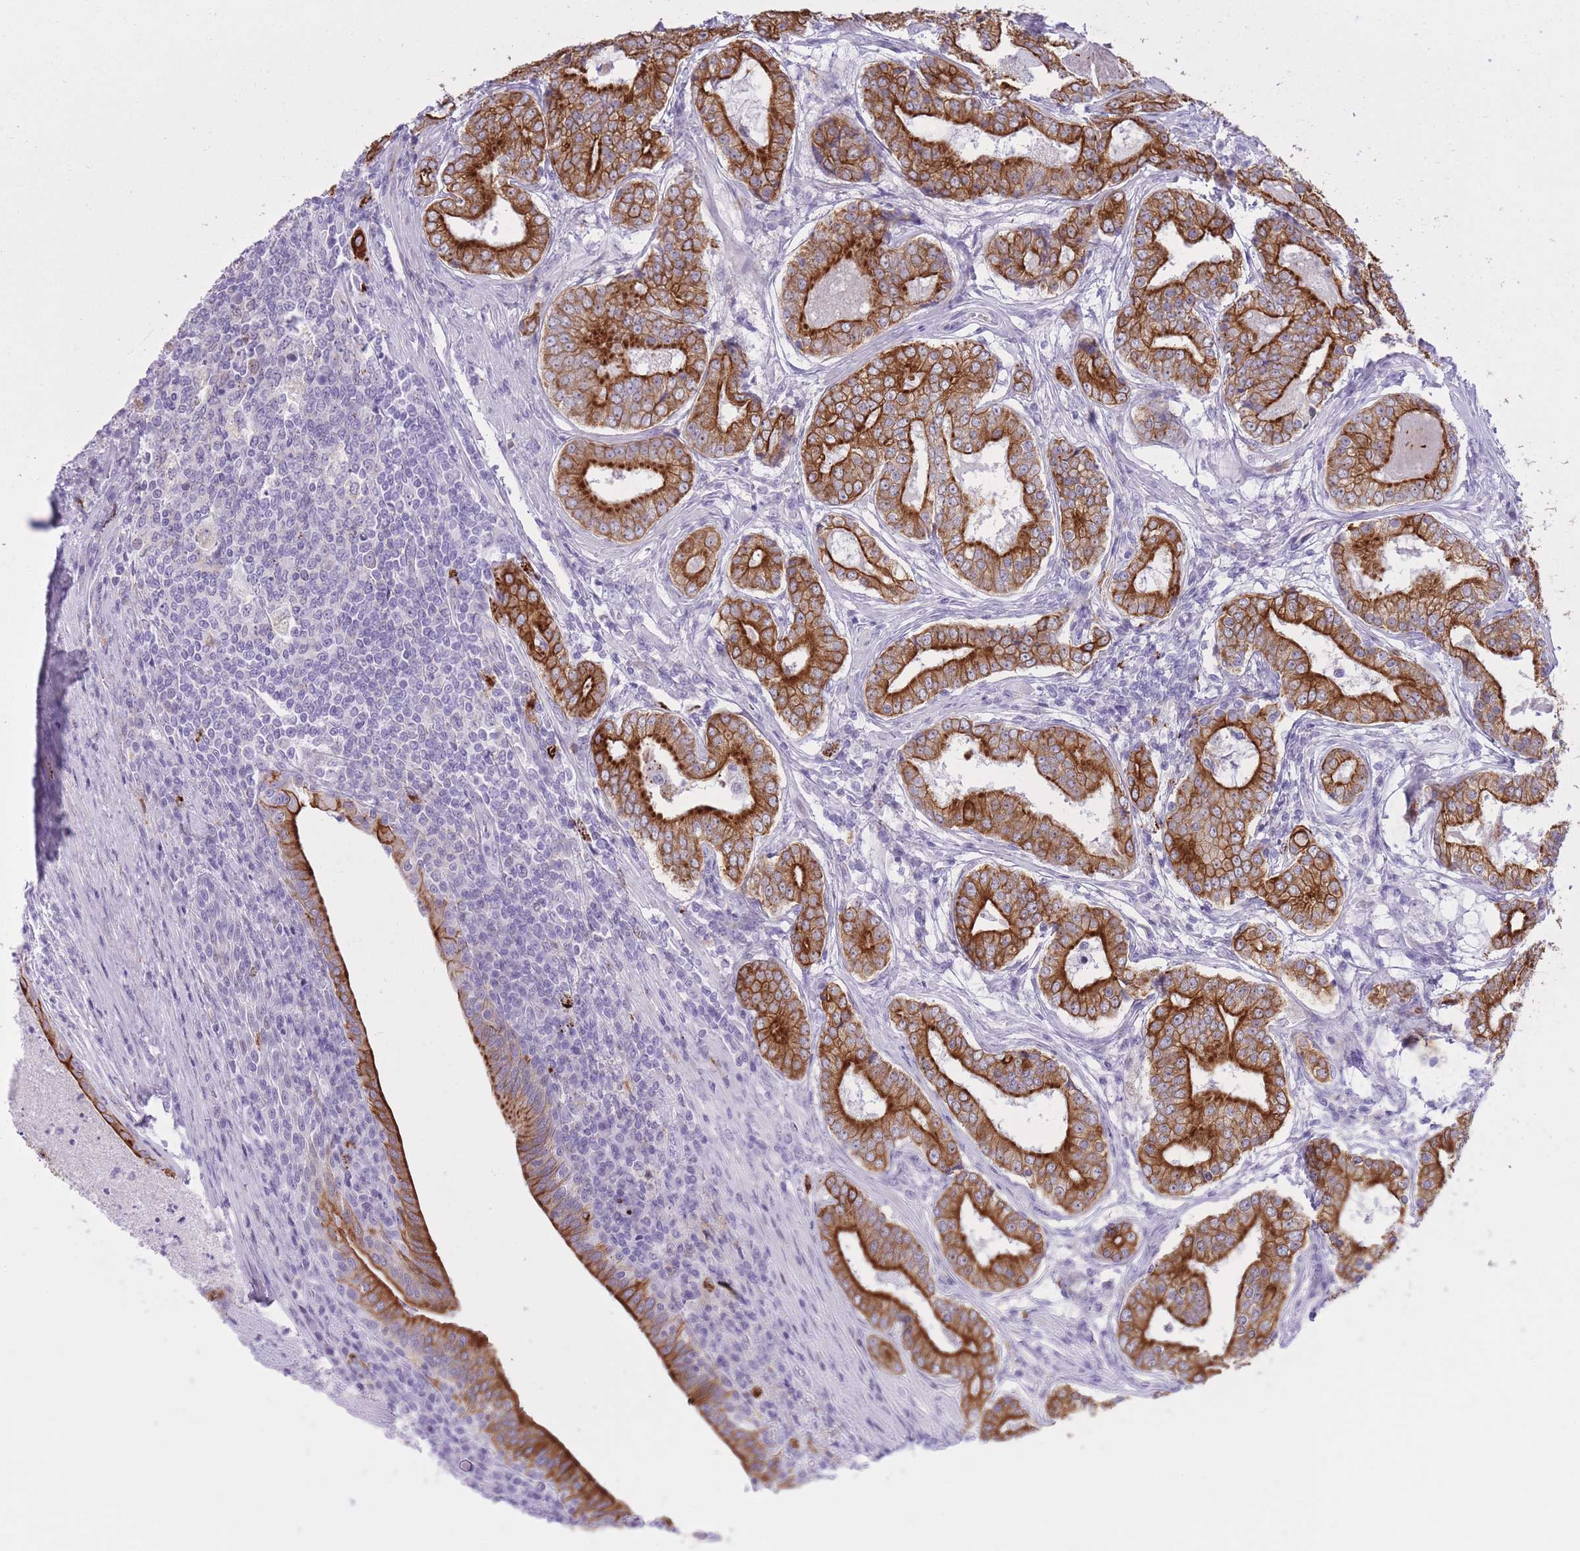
{"staining": {"intensity": "strong", "quantity": ">75%", "location": "cytoplasmic/membranous"}, "tissue": "prostate cancer", "cell_type": "Tumor cells", "image_type": "cancer", "snomed": [{"axis": "morphology", "description": "Adenocarcinoma, Low grade"}, {"axis": "topography", "description": "Prostate"}], "caption": "Strong cytoplasmic/membranous staining is seen in about >75% of tumor cells in adenocarcinoma (low-grade) (prostate).", "gene": "MEIS3", "patient": {"sex": "male", "age": 68}}